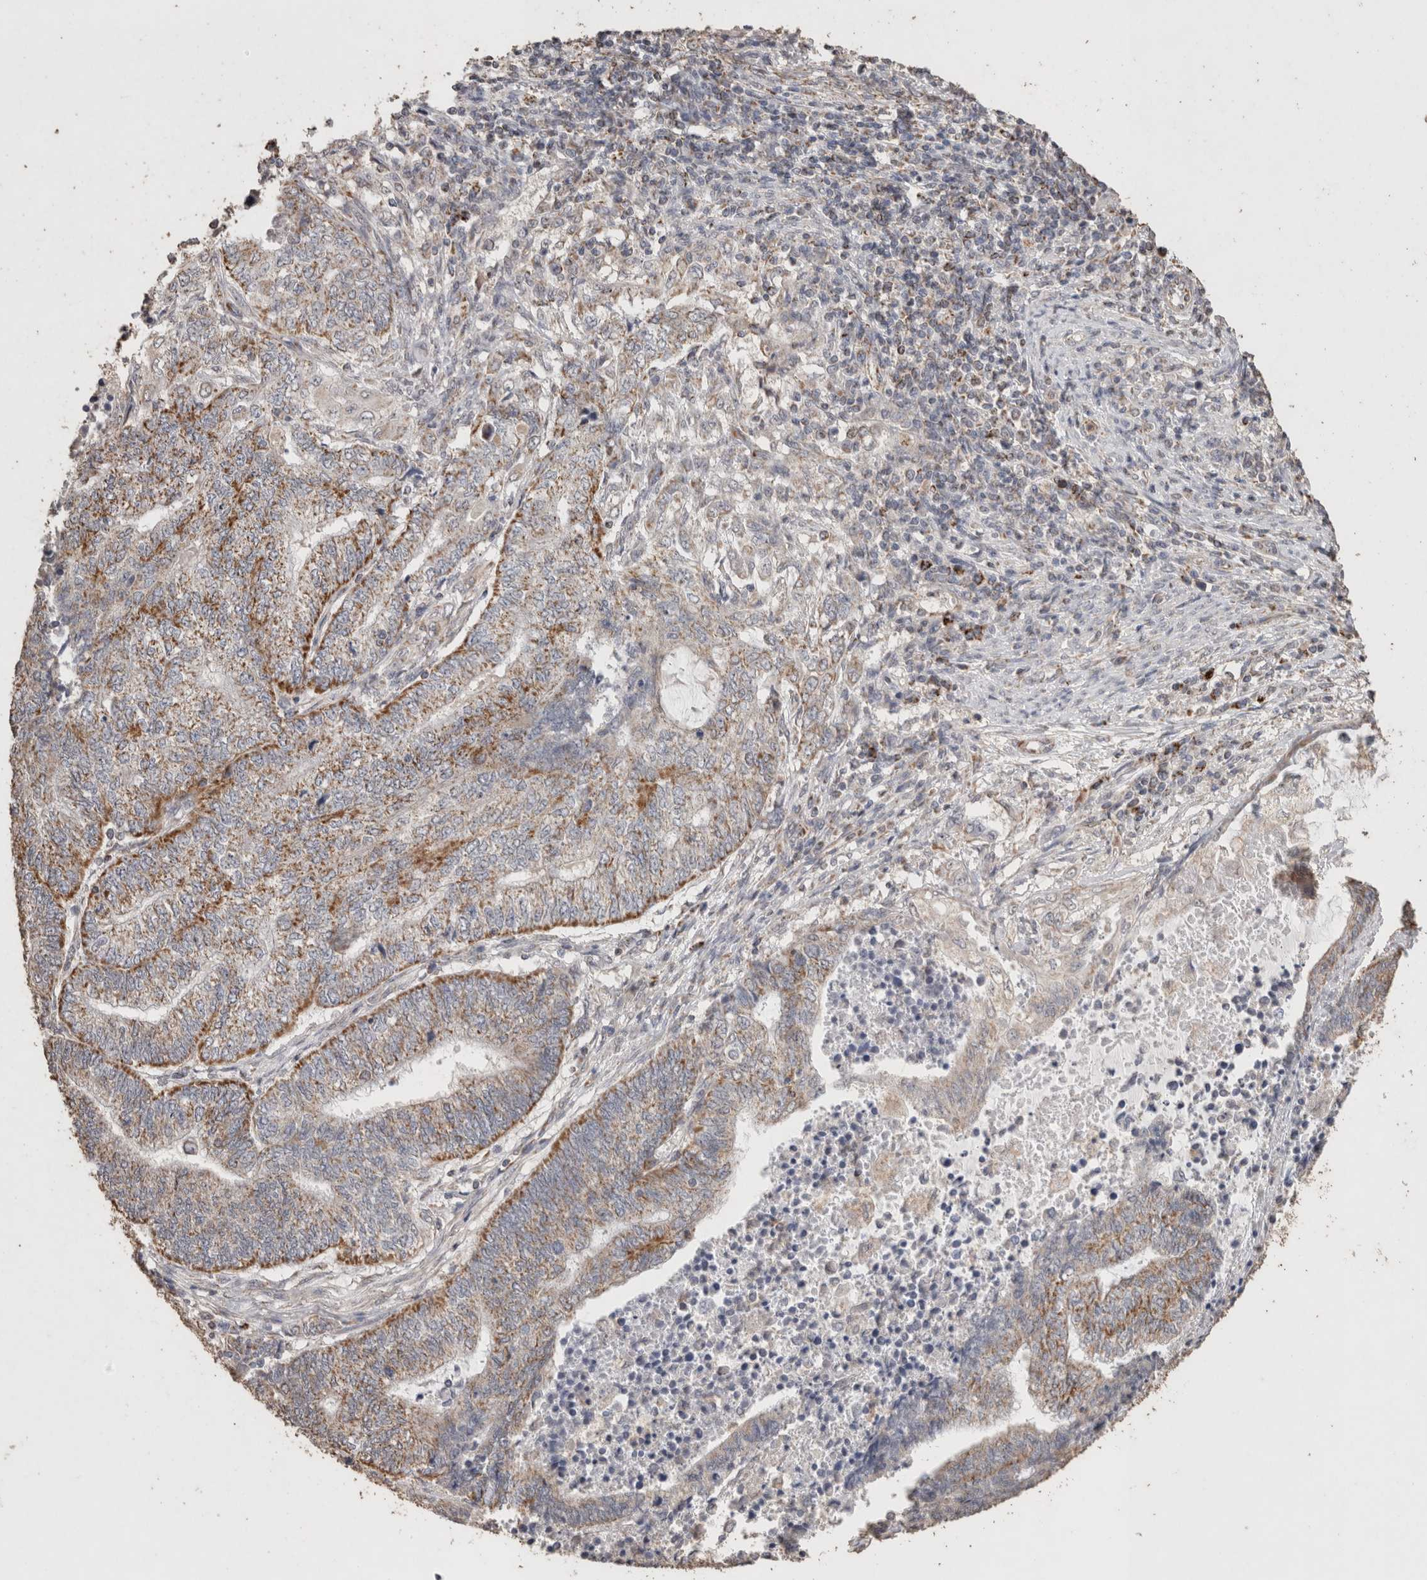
{"staining": {"intensity": "moderate", "quantity": ">75%", "location": "cytoplasmic/membranous"}, "tissue": "endometrial cancer", "cell_type": "Tumor cells", "image_type": "cancer", "snomed": [{"axis": "morphology", "description": "Adenocarcinoma, NOS"}, {"axis": "topography", "description": "Uterus"}, {"axis": "topography", "description": "Endometrium"}], "caption": "An immunohistochemistry (IHC) image of tumor tissue is shown. Protein staining in brown shows moderate cytoplasmic/membranous positivity in endometrial adenocarcinoma within tumor cells.", "gene": "ACADM", "patient": {"sex": "female", "age": 70}}